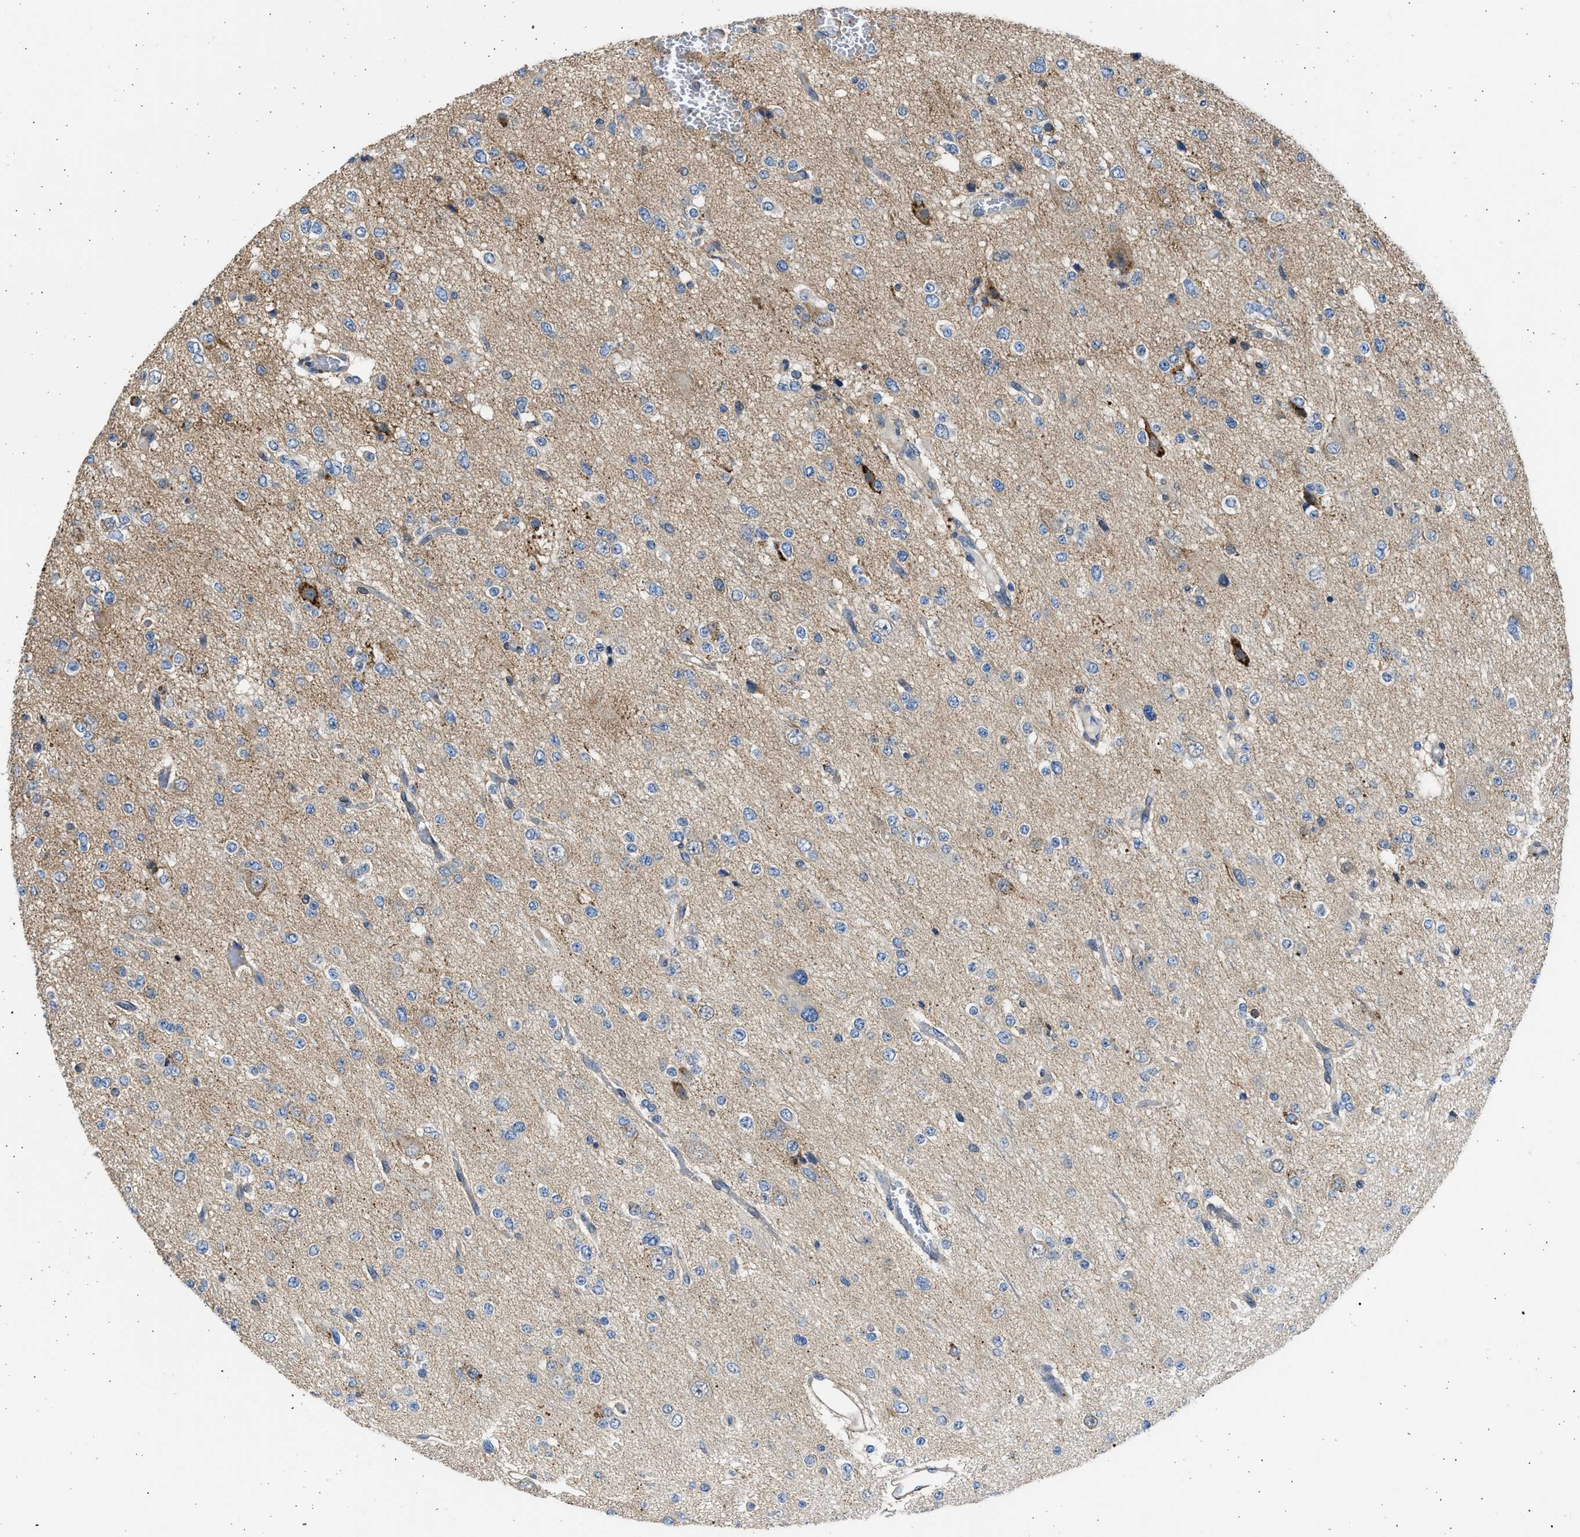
{"staining": {"intensity": "weak", "quantity": ">75%", "location": "cytoplasmic/membranous"}, "tissue": "glioma", "cell_type": "Tumor cells", "image_type": "cancer", "snomed": [{"axis": "morphology", "description": "Glioma, malignant, Low grade"}, {"axis": "topography", "description": "Brain"}], "caption": "This micrograph demonstrates immunohistochemistry staining of glioma, with low weak cytoplasmic/membranous positivity in approximately >75% of tumor cells.", "gene": "PLD2", "patient": {"sex": "male", "age": 38}}